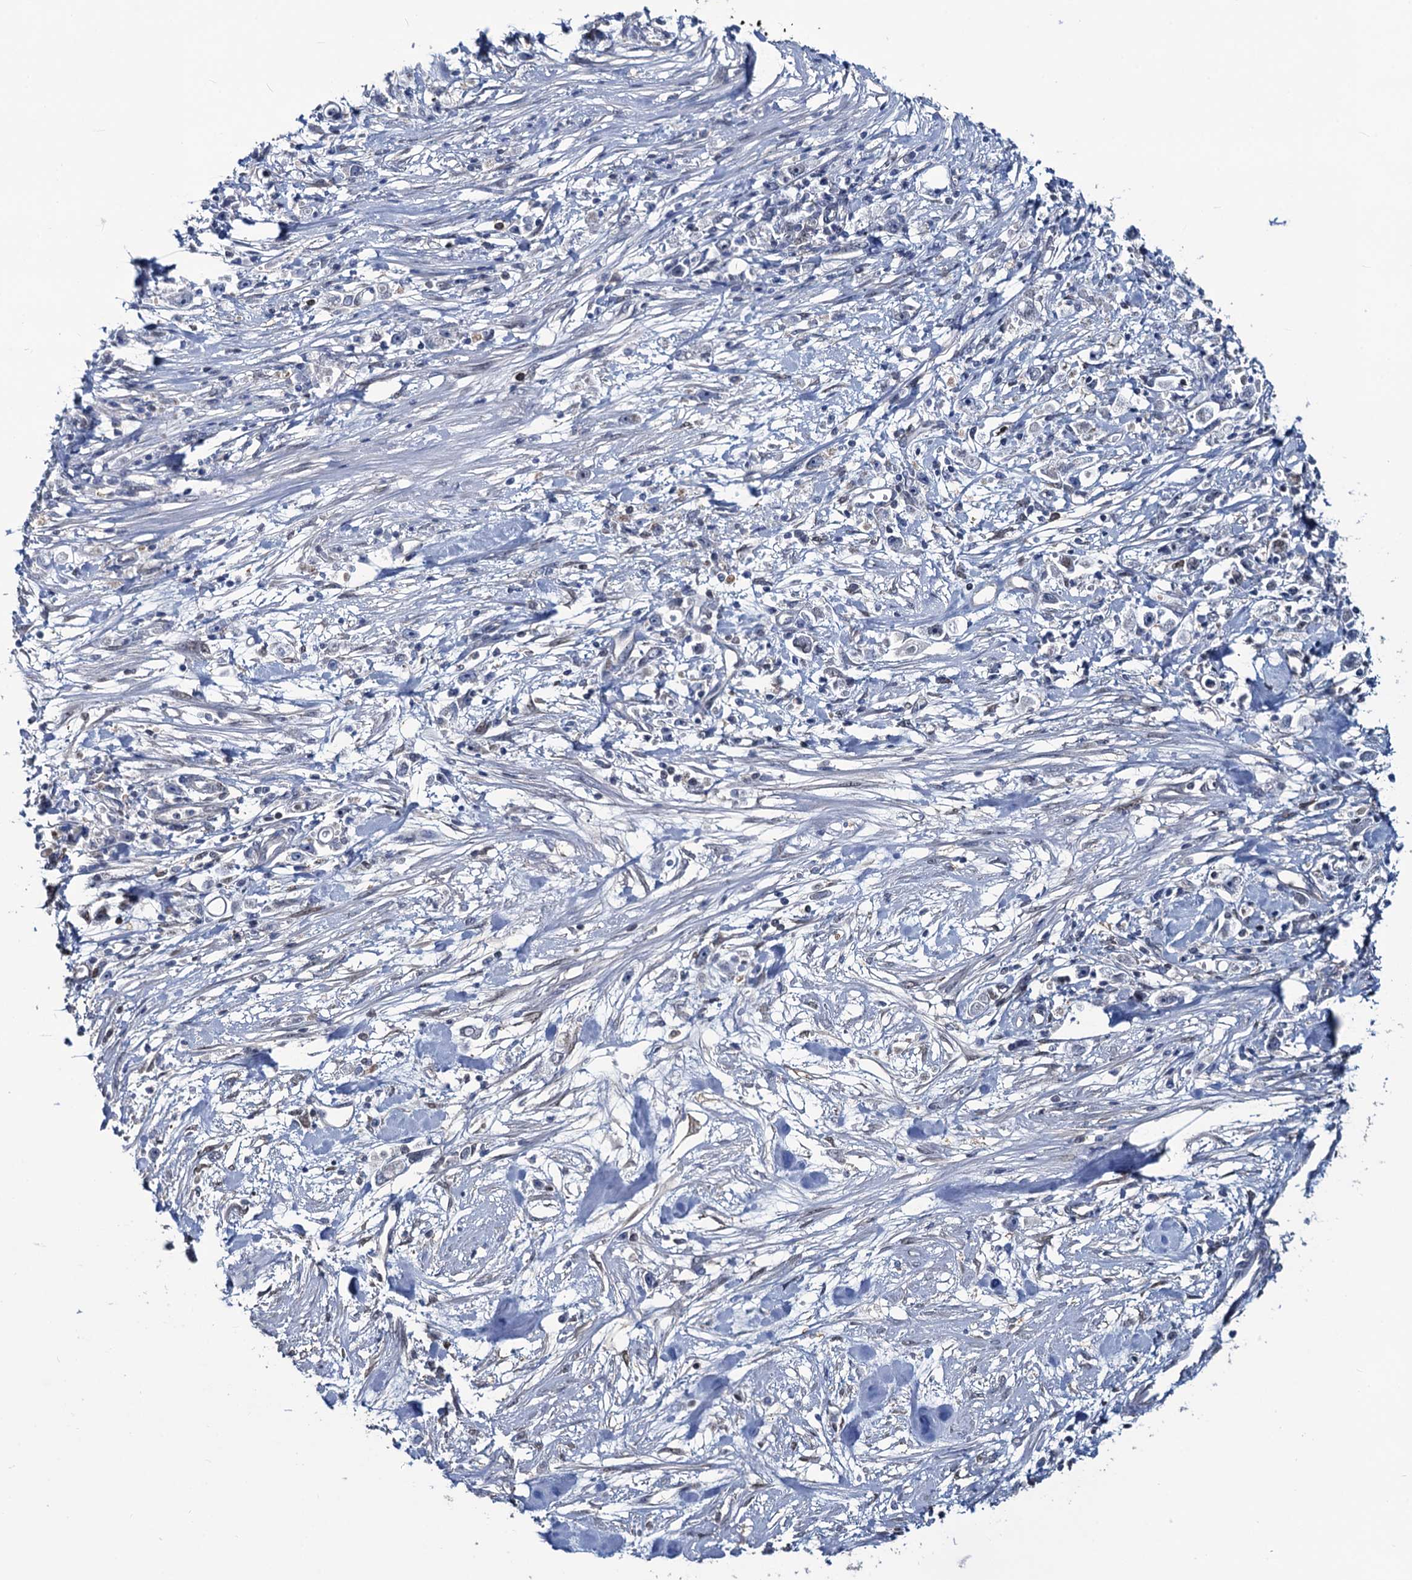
{"staining": {"intensity": "negative", "quantity": "none", "location": "none"}, "tissue": "stomach cancer", "cell_type": "Tumor cells", "image_type": "cancer", "snomed": [{"axis": "morphology", "description": "Adenocarcinoma, NOS"}, {"axis": "topography", "description": "Stomach"}], "caption": "DAB (3,3'-diaminobenzidine) immunohistochemical staining of human adenocarcinoma (stomach) shows no significant staining in tumor cells.", "gene": "RTKN2", "patient": {"sex": "female", "age": 59}}